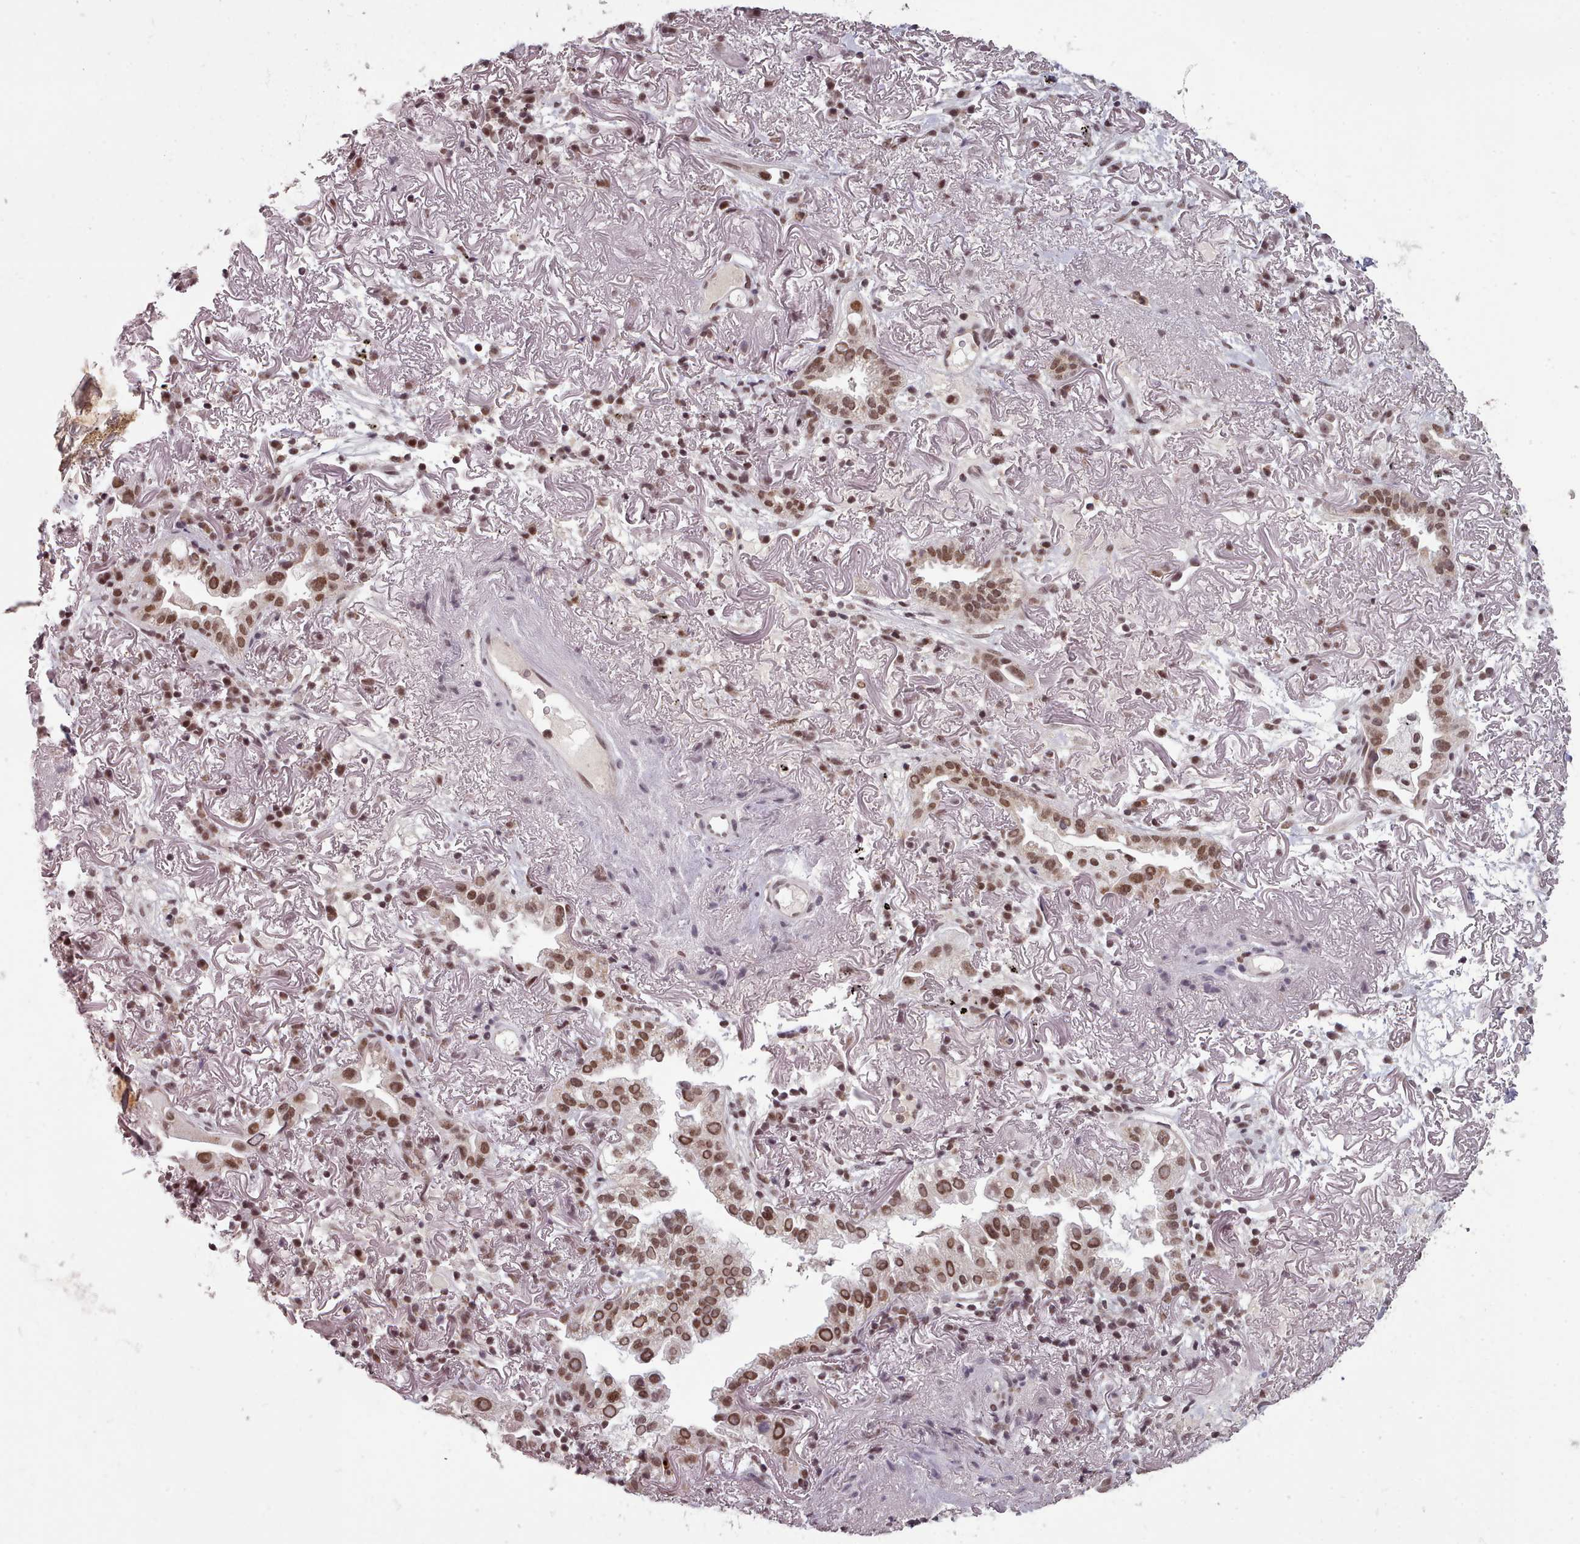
{"staining": {"intensity": "moderate", "quantity": ">75%", "location": "nuclear"}, "tissue": "lung cancer", "cell_type": "Tumor cells", "image_type": "cancer", "snomed": [{"axis": "morphology", "description": "Adenocarcinoma, NOS"}, {"axis": "topography", "description": "Lung"}], "caption": "This micrograph reveals immunohistochemistry staining of lung cancer, with medium moderate nuclear expression in about >75% of tumor cells.", "gene": "SRSF9", "patient": {"sex": "female", "age": 69}}